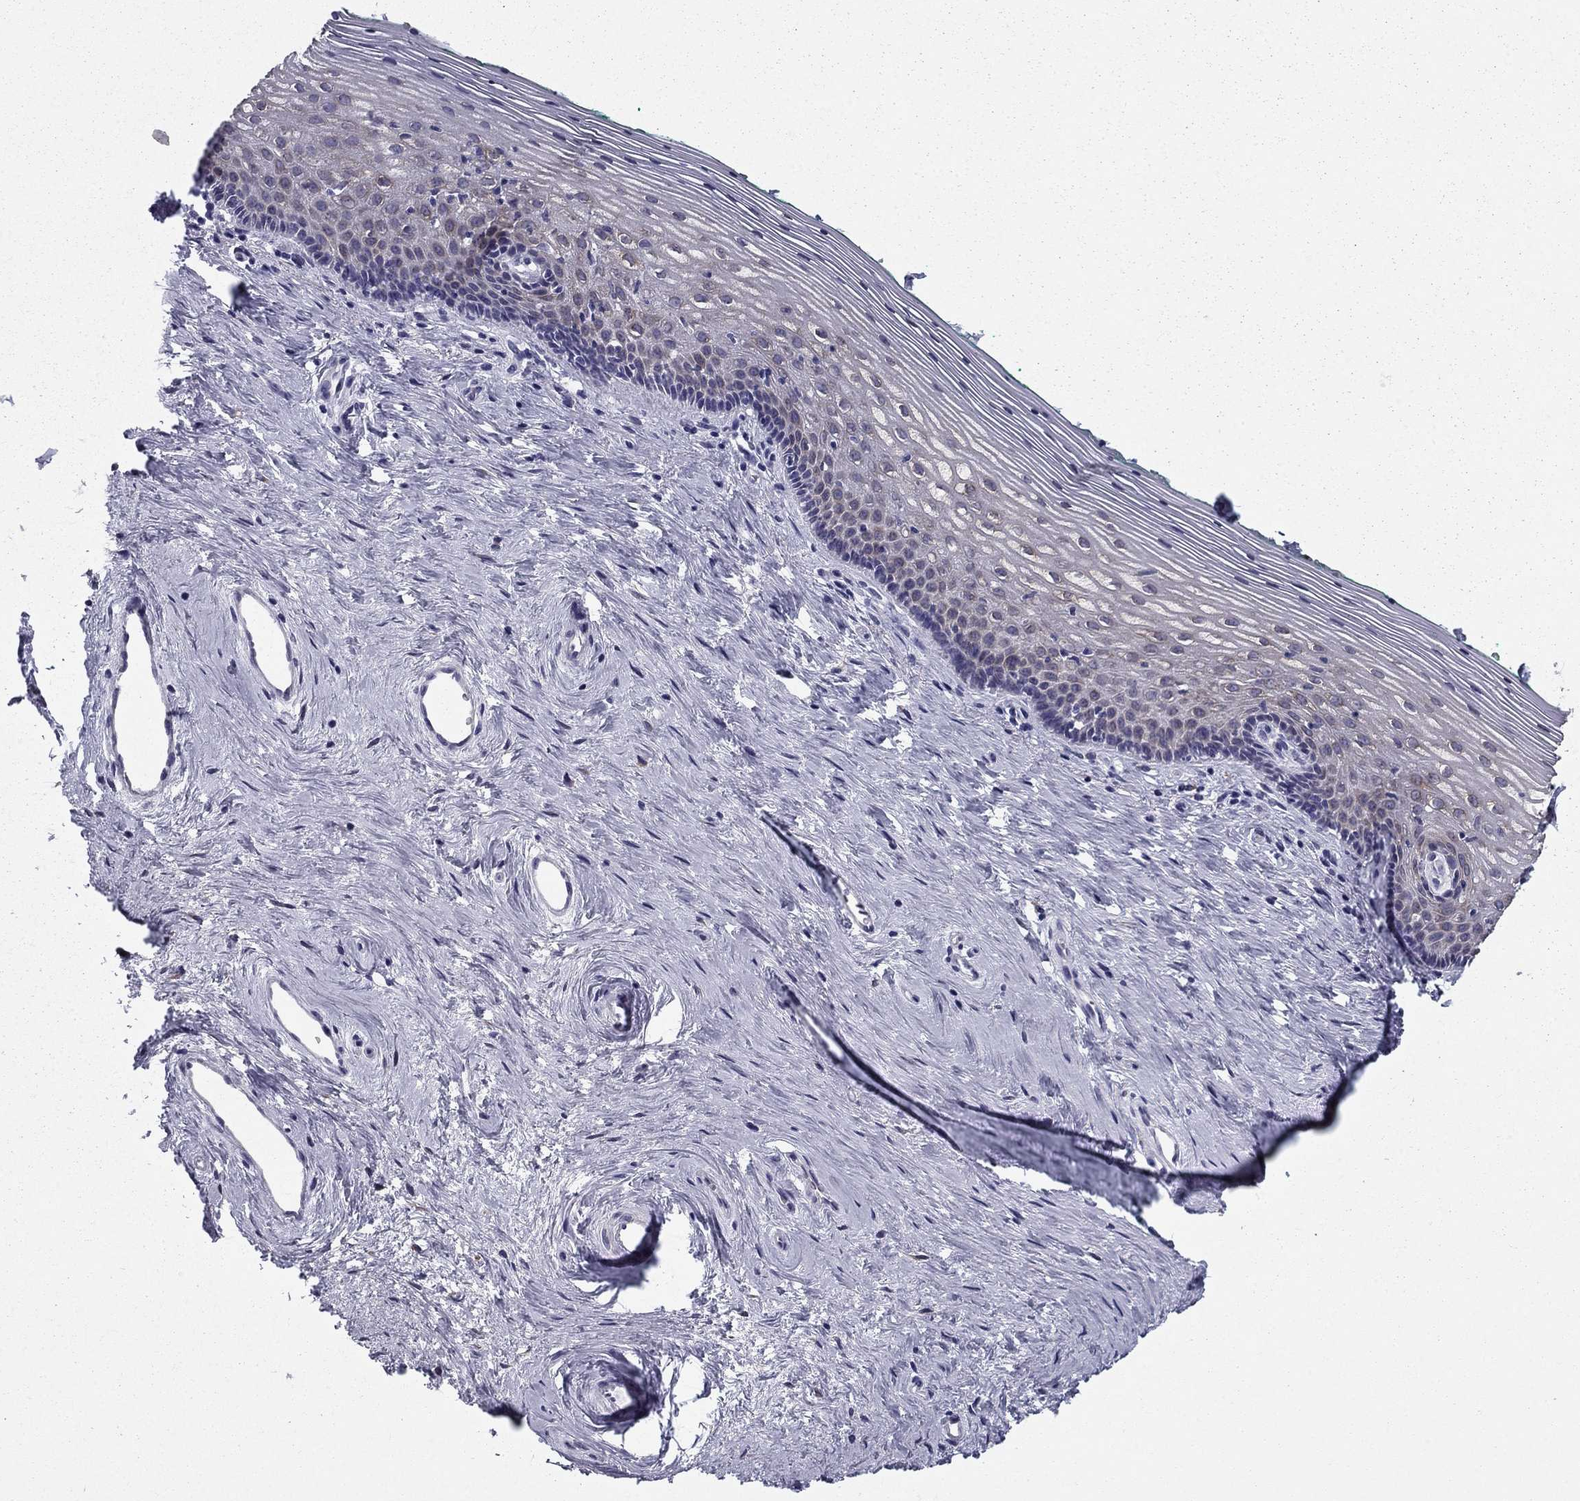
{"staining": {"intensity": "strong", "quantity": "<25%", "location": "cytoplasmic/membranous"}, "tissue": "vagina", "cell_type": "Squamous epithelial cells", "image_type": "normal", "snomed": [{"axis": "morphology", "description": "Normal tissue, NOS"}, {"axis": "topography", "description": "Vagina"}], "caption": "A brown stain highlights strong cytoplasmic/membranous positivity of a protein in squamous epithelial cells of benign vagina.", "gene": "TMED3", "patient": {"sex": "female", "age": 45}}